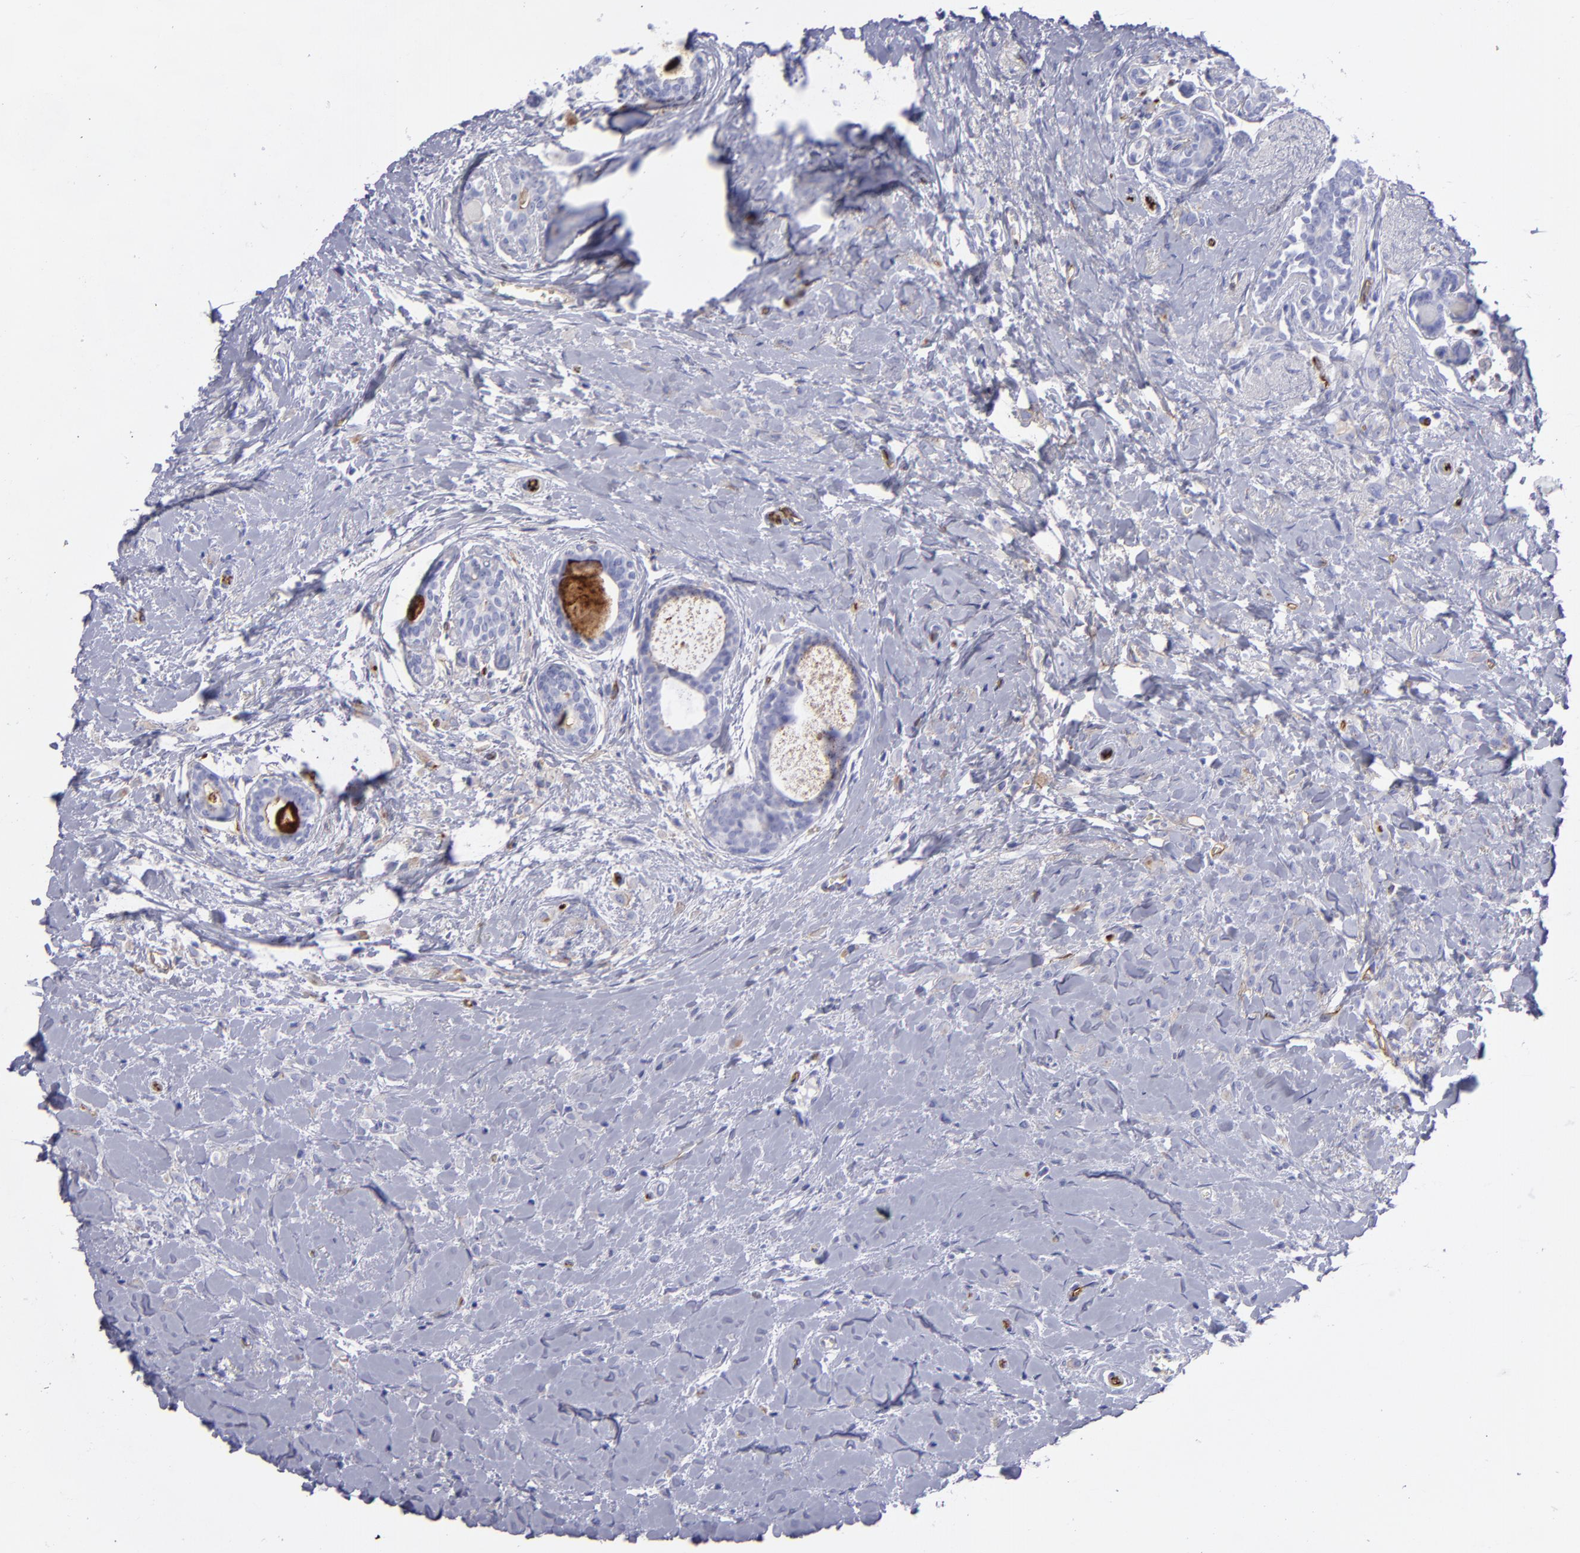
{"staining": {"intensity": "negative", "quantity": "none", "location": "none"}, "tissue": "breast cancer", "cell_type": "Tumor cells", "image_type": "cancer", "snomed": [{"axis": "morphology", "description": "Lobular carcinoma"}, {"axis": "topography", "description": "Breast"}], "caption": "Immunohistochemistry (IHC) micrograph of human breast cancer stained for a protein (brown), which reveals no positivity in tumor cells. (Immunohistochemistry, brightfield microscopy, high magnification).", "gene": "ACE", "patient": {"sex": "female", "age": 57}}